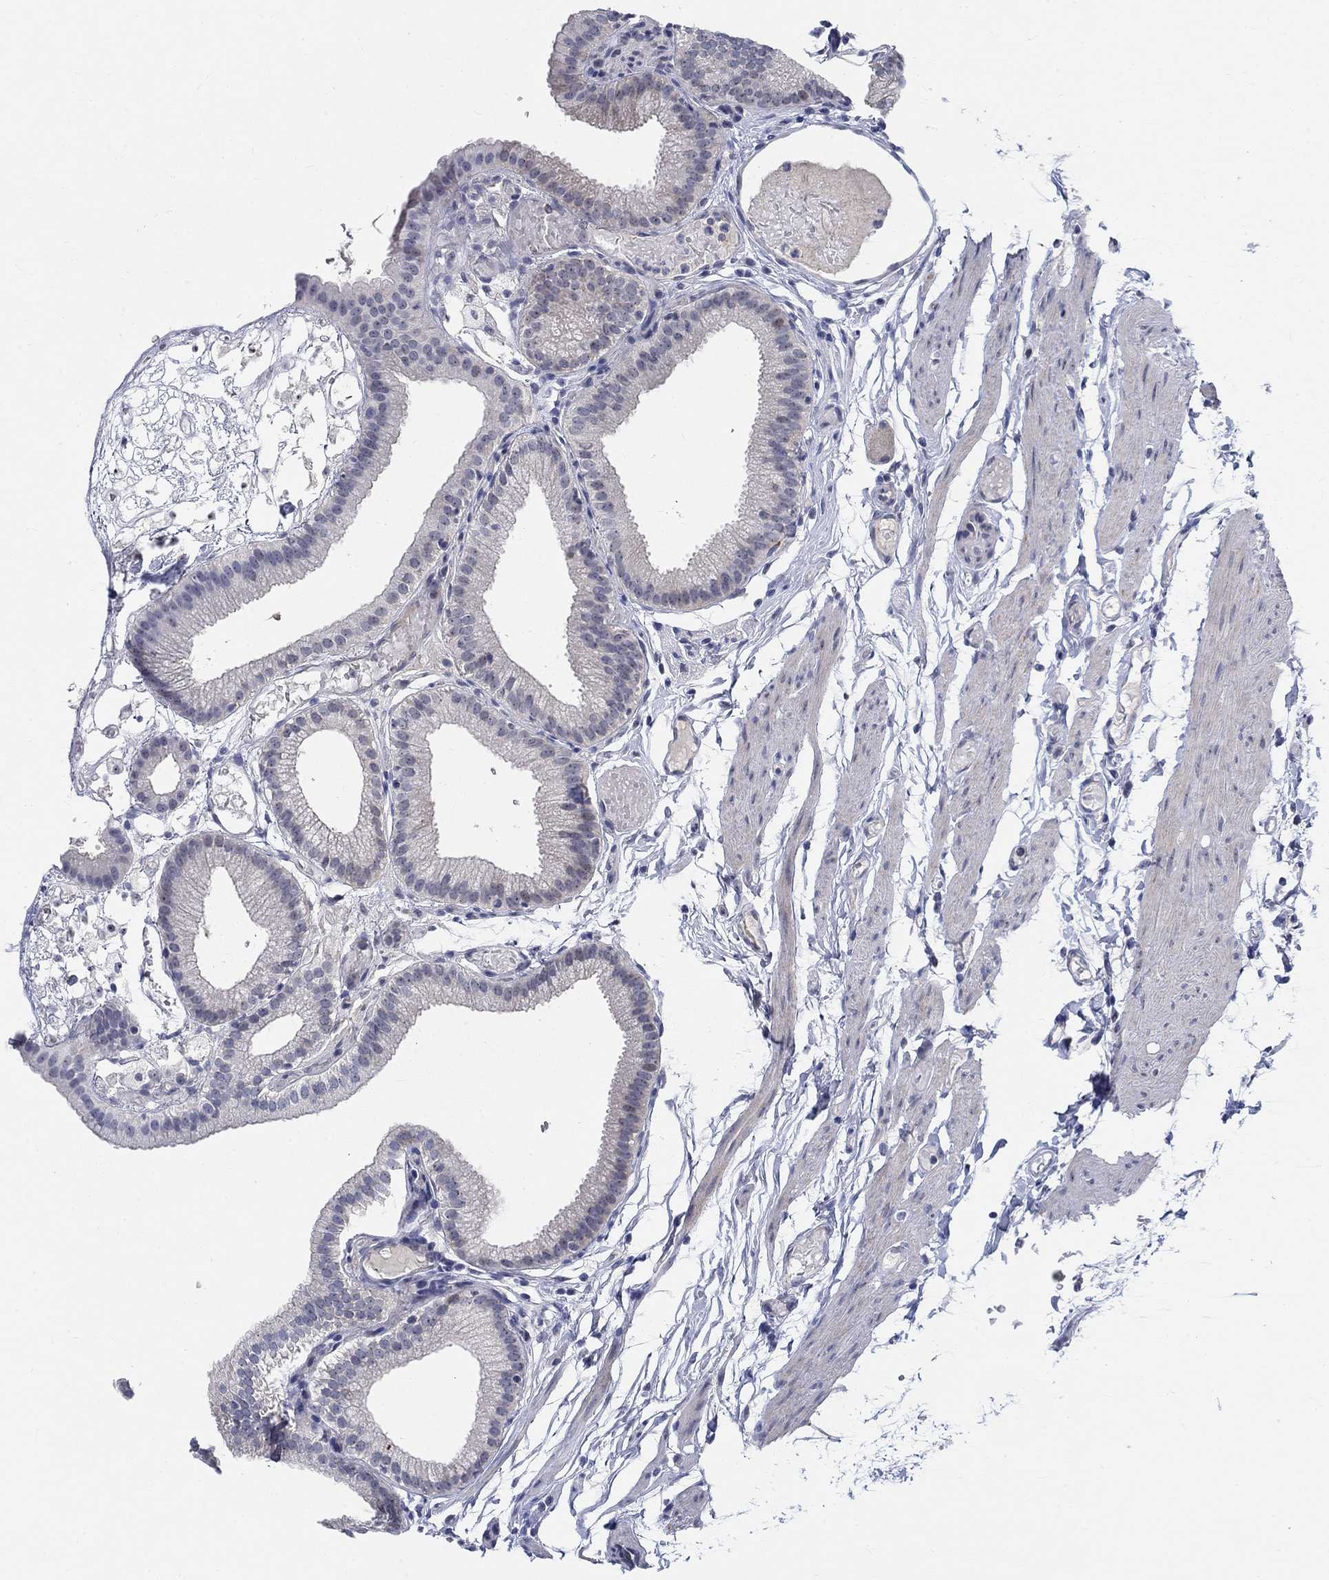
{"staining": {"intensity": "negative", "quantity": "none", "location": "none"}, "tissue": "gallbladder", "cell_type": "Glandular cells", "image_type": "normal", "snomed": [{"axis": "morphology", "description": "Normal tissue, NOS"}, {"axis": "topography", "description": "Gallbladder"}], "caption": "High power microscopy image of an immunohistochemistry image of normal gallbladder, revealing no significant staining in glandular cells.", "gene": "SMIM18", "patient": {"sex": "female", "age": 45}}